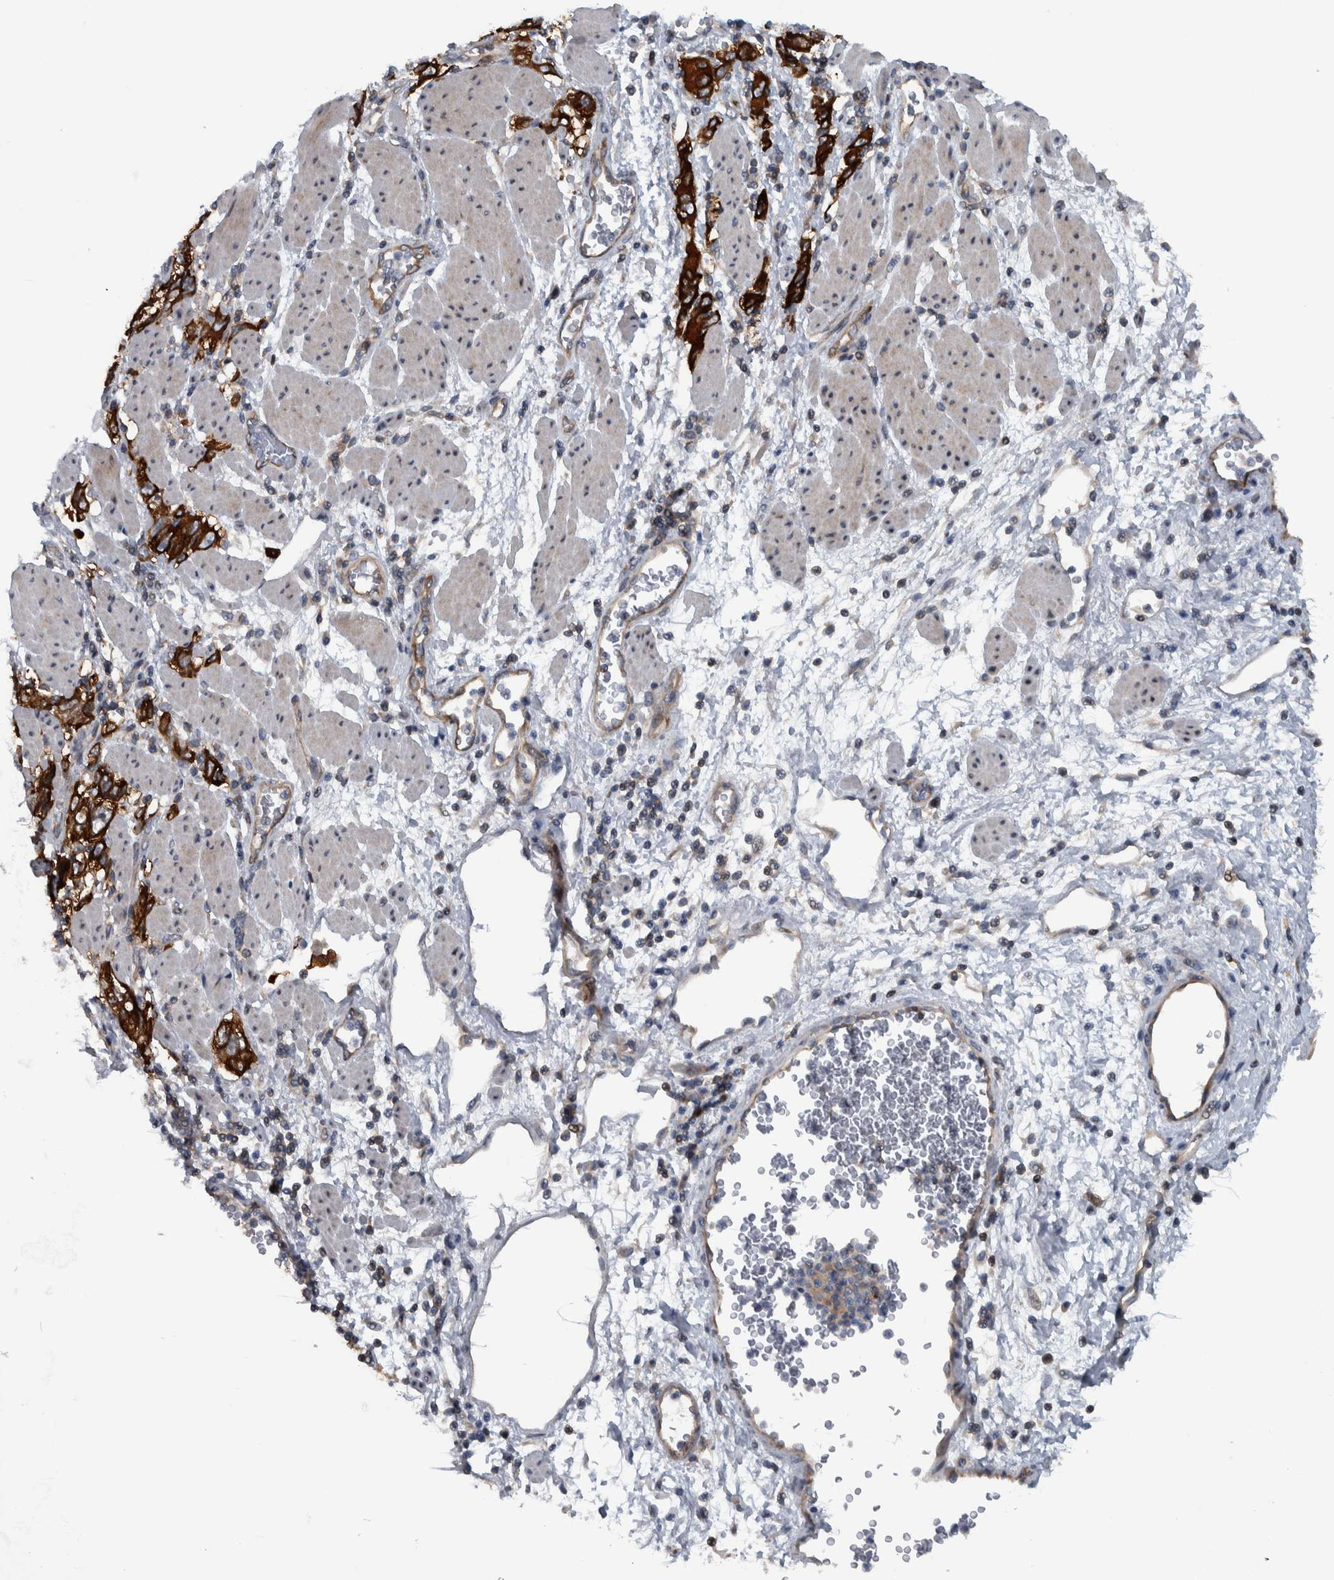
{"staining": {"intensity": "strong", "quantity": ">75%", "location": "cytoplasmic/membranous"}, "tissue": "stomach cancer", "cell_type": "Tumor cells", "image_type": "cancer", "snomed": [{"axis": "morphology", "description": "Adenocarcinoma, NOS"}, {"axis": "topography", "description": "Stomach"}], "caption": "Human stomach cancer (adenocarcinoma) stained with a brown dye exhibits strong cytoplasmic/membranous positive positivity in approximately >75% of tumor cells.", "gene": "BAIAP2L1", "patient": {"sex": "male", "age": 48}}